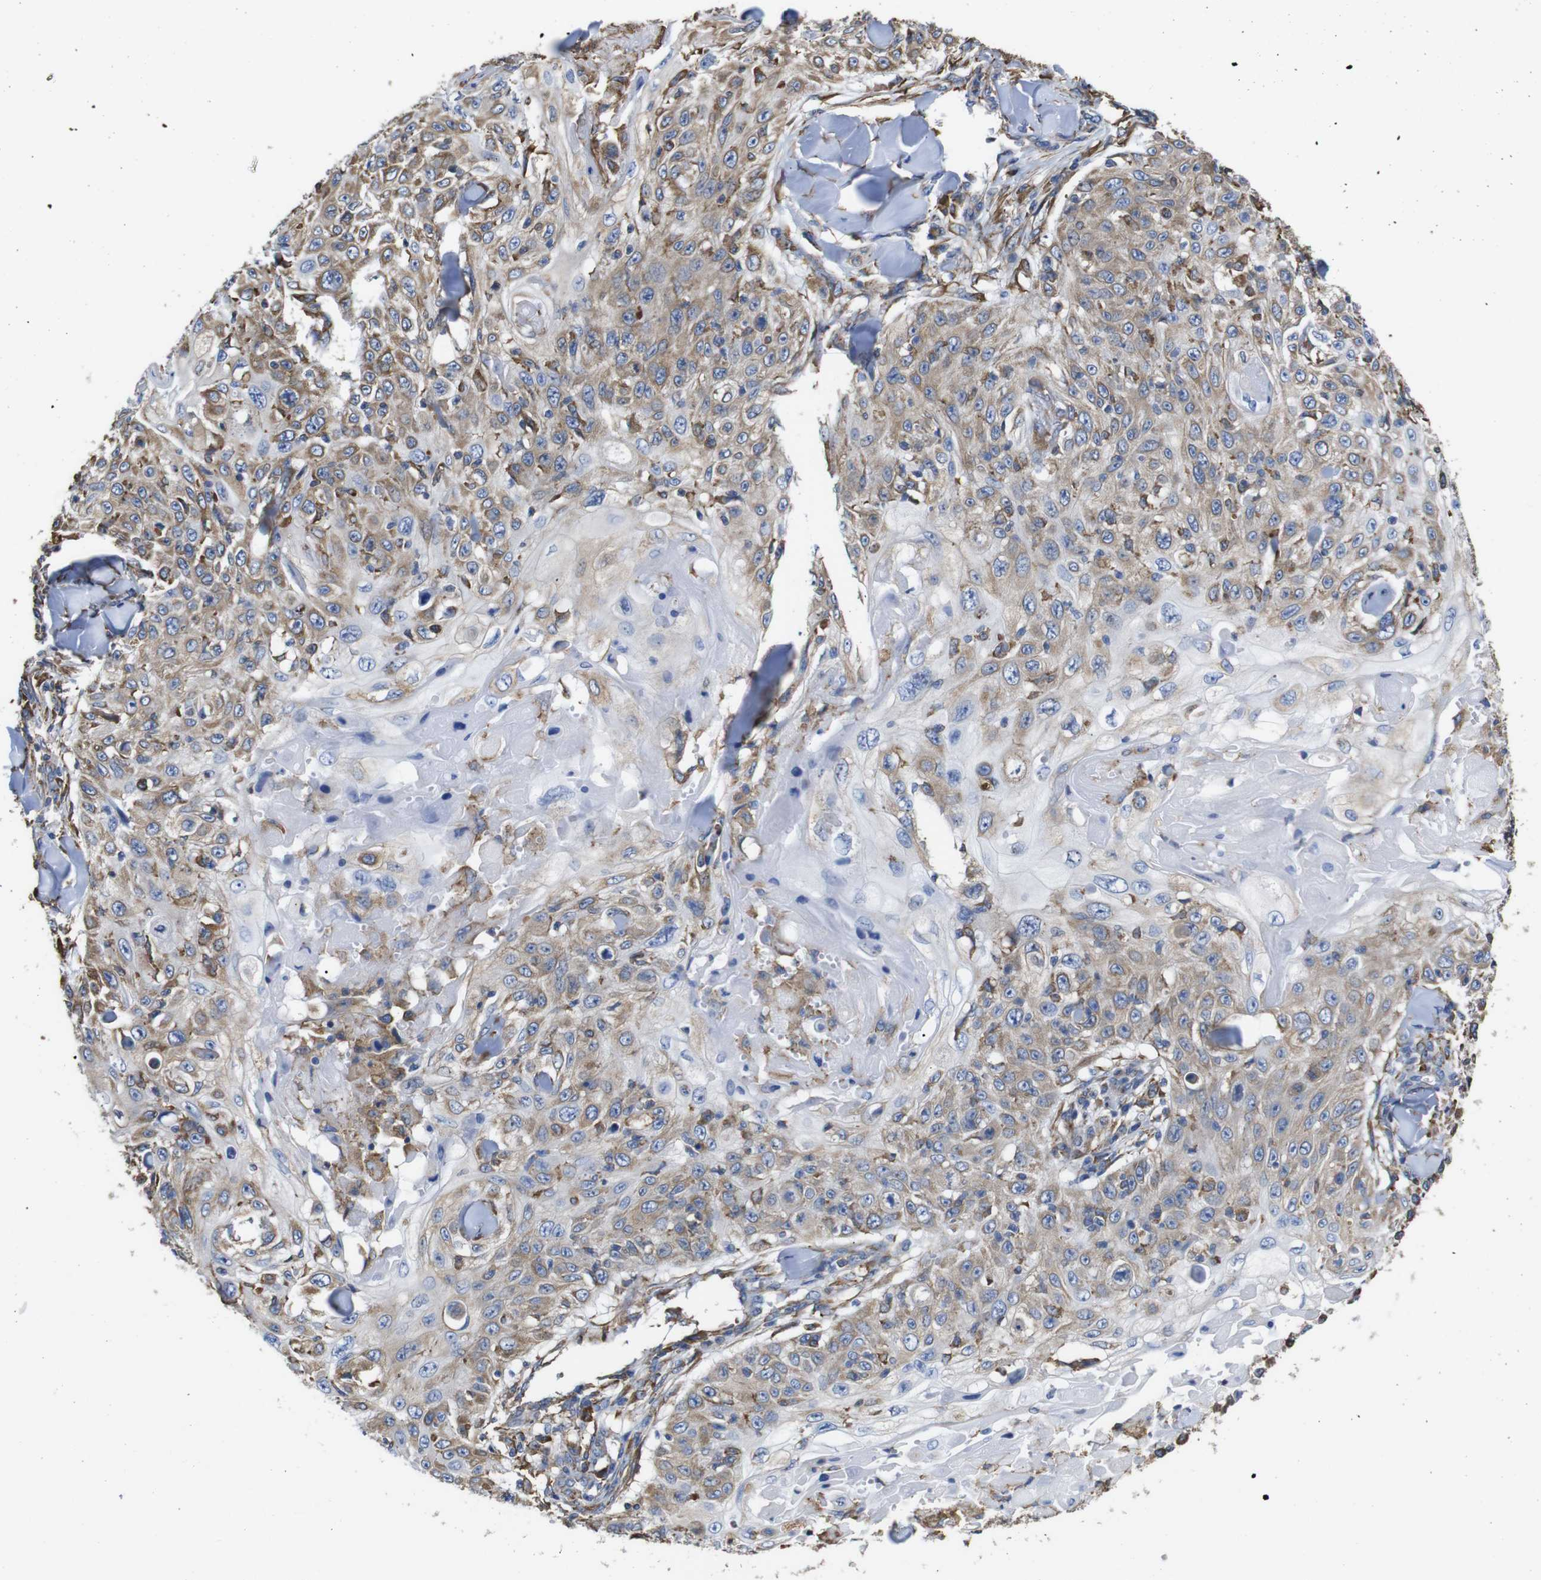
{"staining": {"intensity": "weak", "quantity": ">75%", "location": "cytoplasmic/membranous"}, "tissue": "skin cancer", "cell_type": "Tumor cells", "image_type": "cancer", "snomed": [{"axis": "morphology", "description": "Squamous cell carcinoma, NOS"}, {"axis": "topography", "description": "Skin"}], "caption": "About >75% of tumor cells in human skin cancer (squamous cell carcinoma) display weak cytoplasmic/membranous protein expression as visualized by brown immunohistochemical staining.", "gene": "PPIB", "patient": {"sex": "male", "age": 86}}